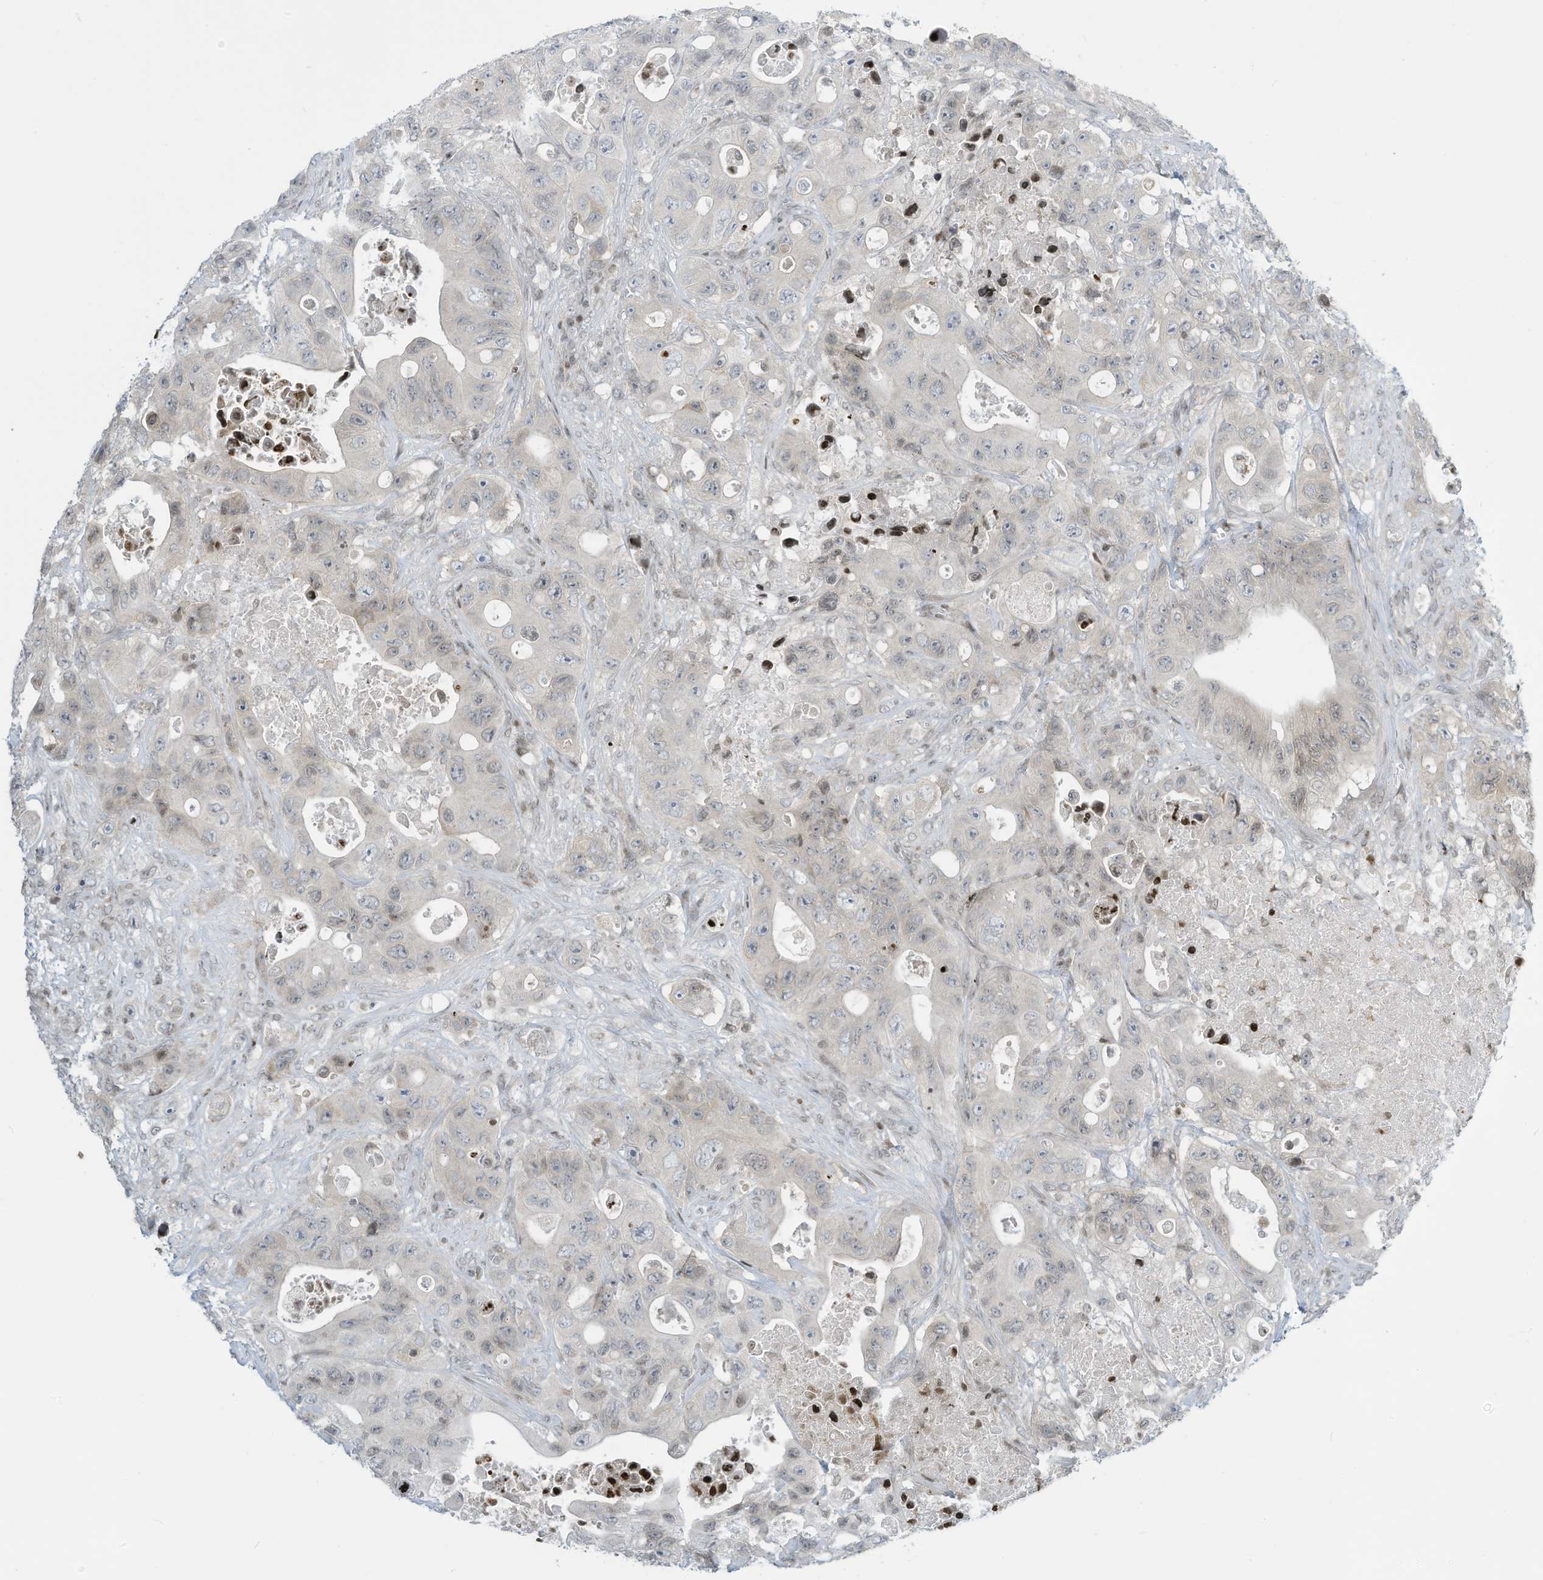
{"staining": {"intensity": "negative", "quantity": "none", "location": "none"}, "tissue": "colorectal cancer", "cell_type": "Tumor cells", "image_type": "cancer", "snomed": [{"axis": "morphology", "description": "Adenocarcinoma, NOS"}, {"axis": "topography", "description": "Colon"}], "caption": "This is an immunohistochemistry (IHC) photomicrograph of human adenocarcinoma (colorectal). There is no positivity in tumor cells.", "gene": "ADI1", "patient": {"sex": "female", "age": 46}}